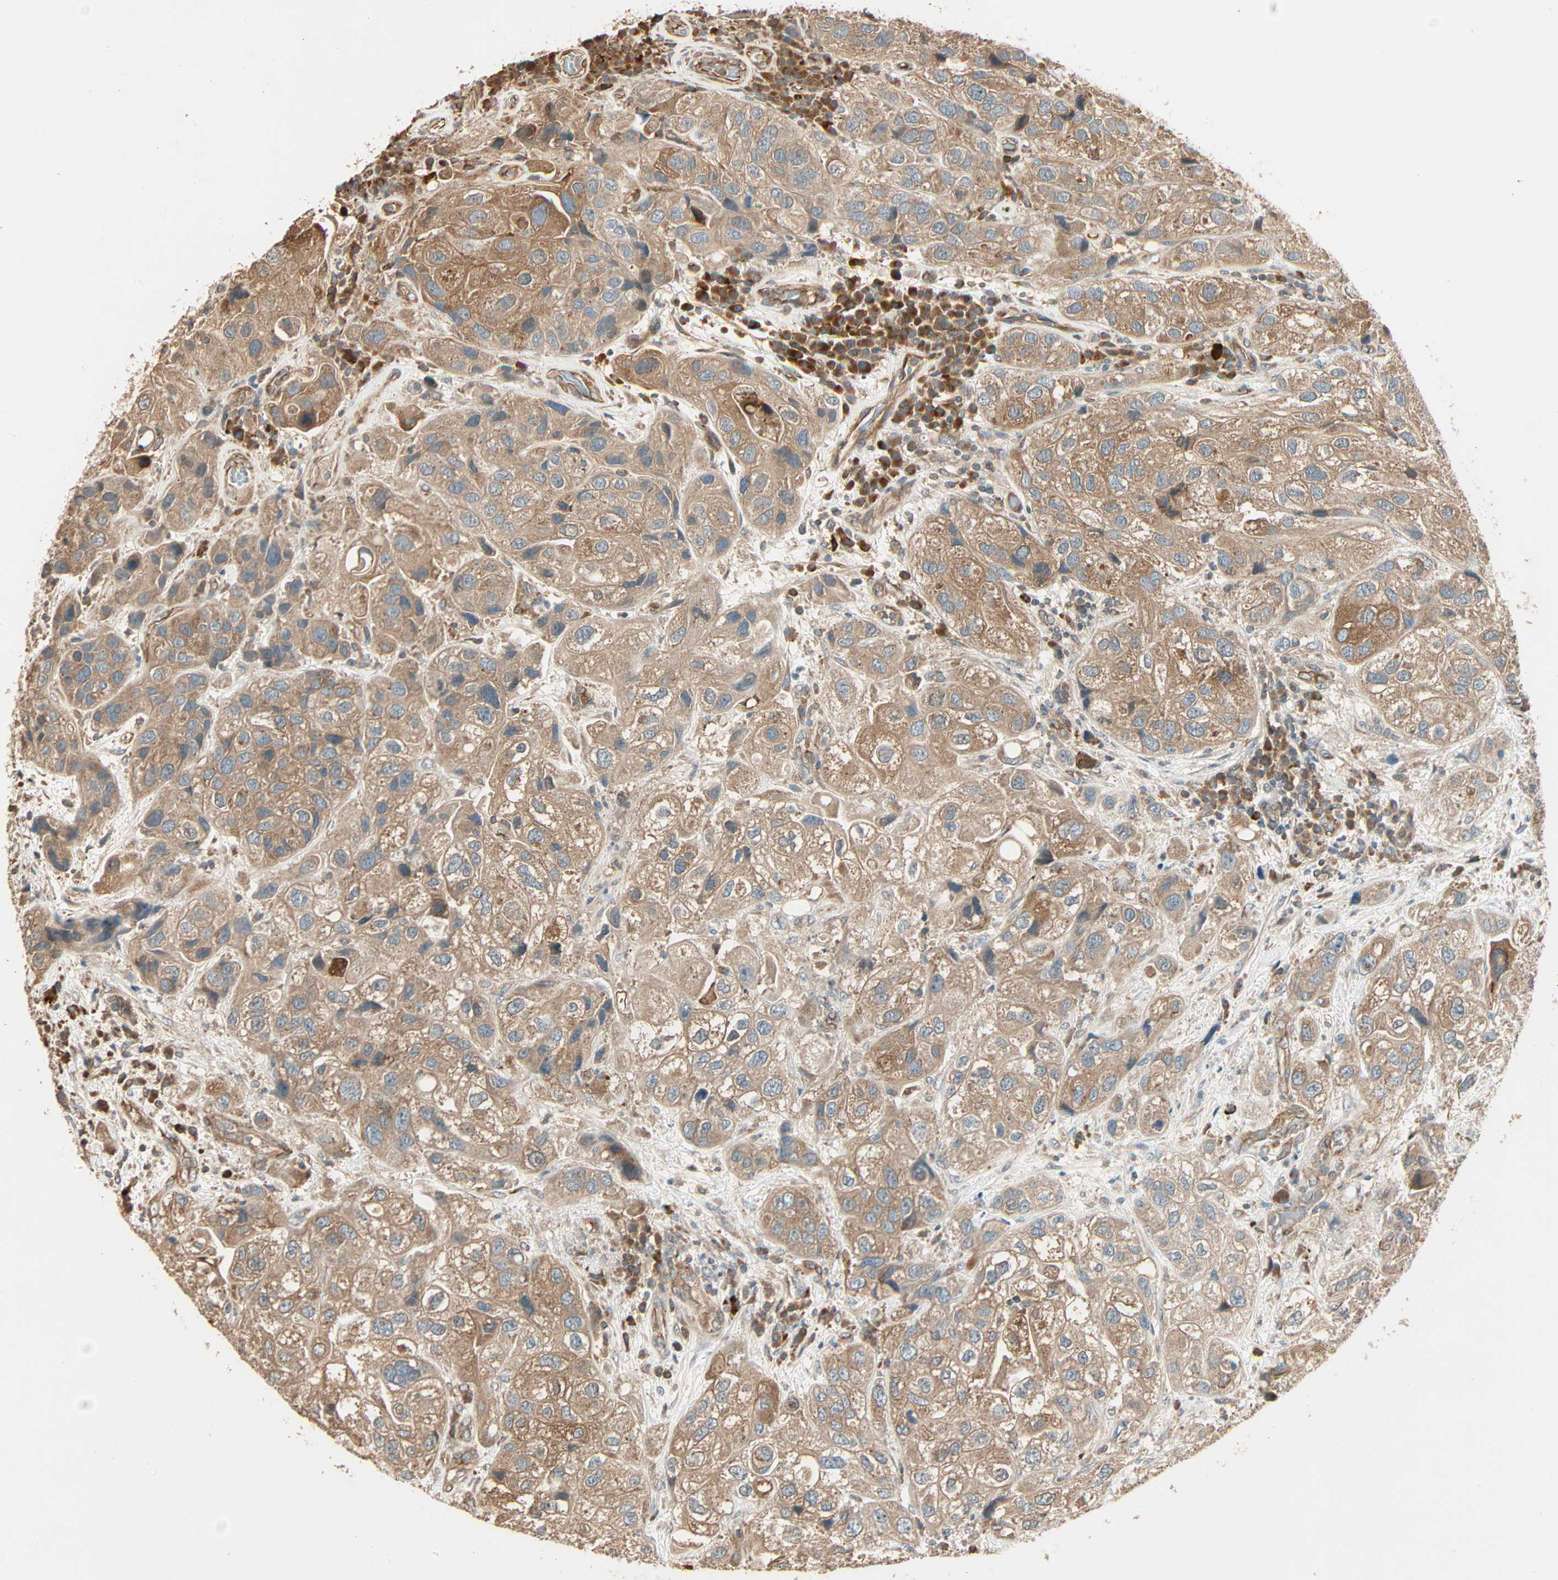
{"staining": {"intensity": "moderate", "quantity": ">75%", "location": "cytoplasmic/membranous"}, "tissue": "urothelial cancer", "cell_type": "Tumor cells", "image_type": "cancer", "snomed": [{"axis": "morphology", "description": "Urothelial carcinoma, High grade"}, {"axis": "topography", "description": "Urinary bladder"}], "caption": "Human urothelial cancer stained with a brown dye demonstrates moderate cytoplasmic/membranous positive positivity in about >75% of tumor cells.", "gene": "GALK1", "patient": {"sex": "female", "age": 64}}